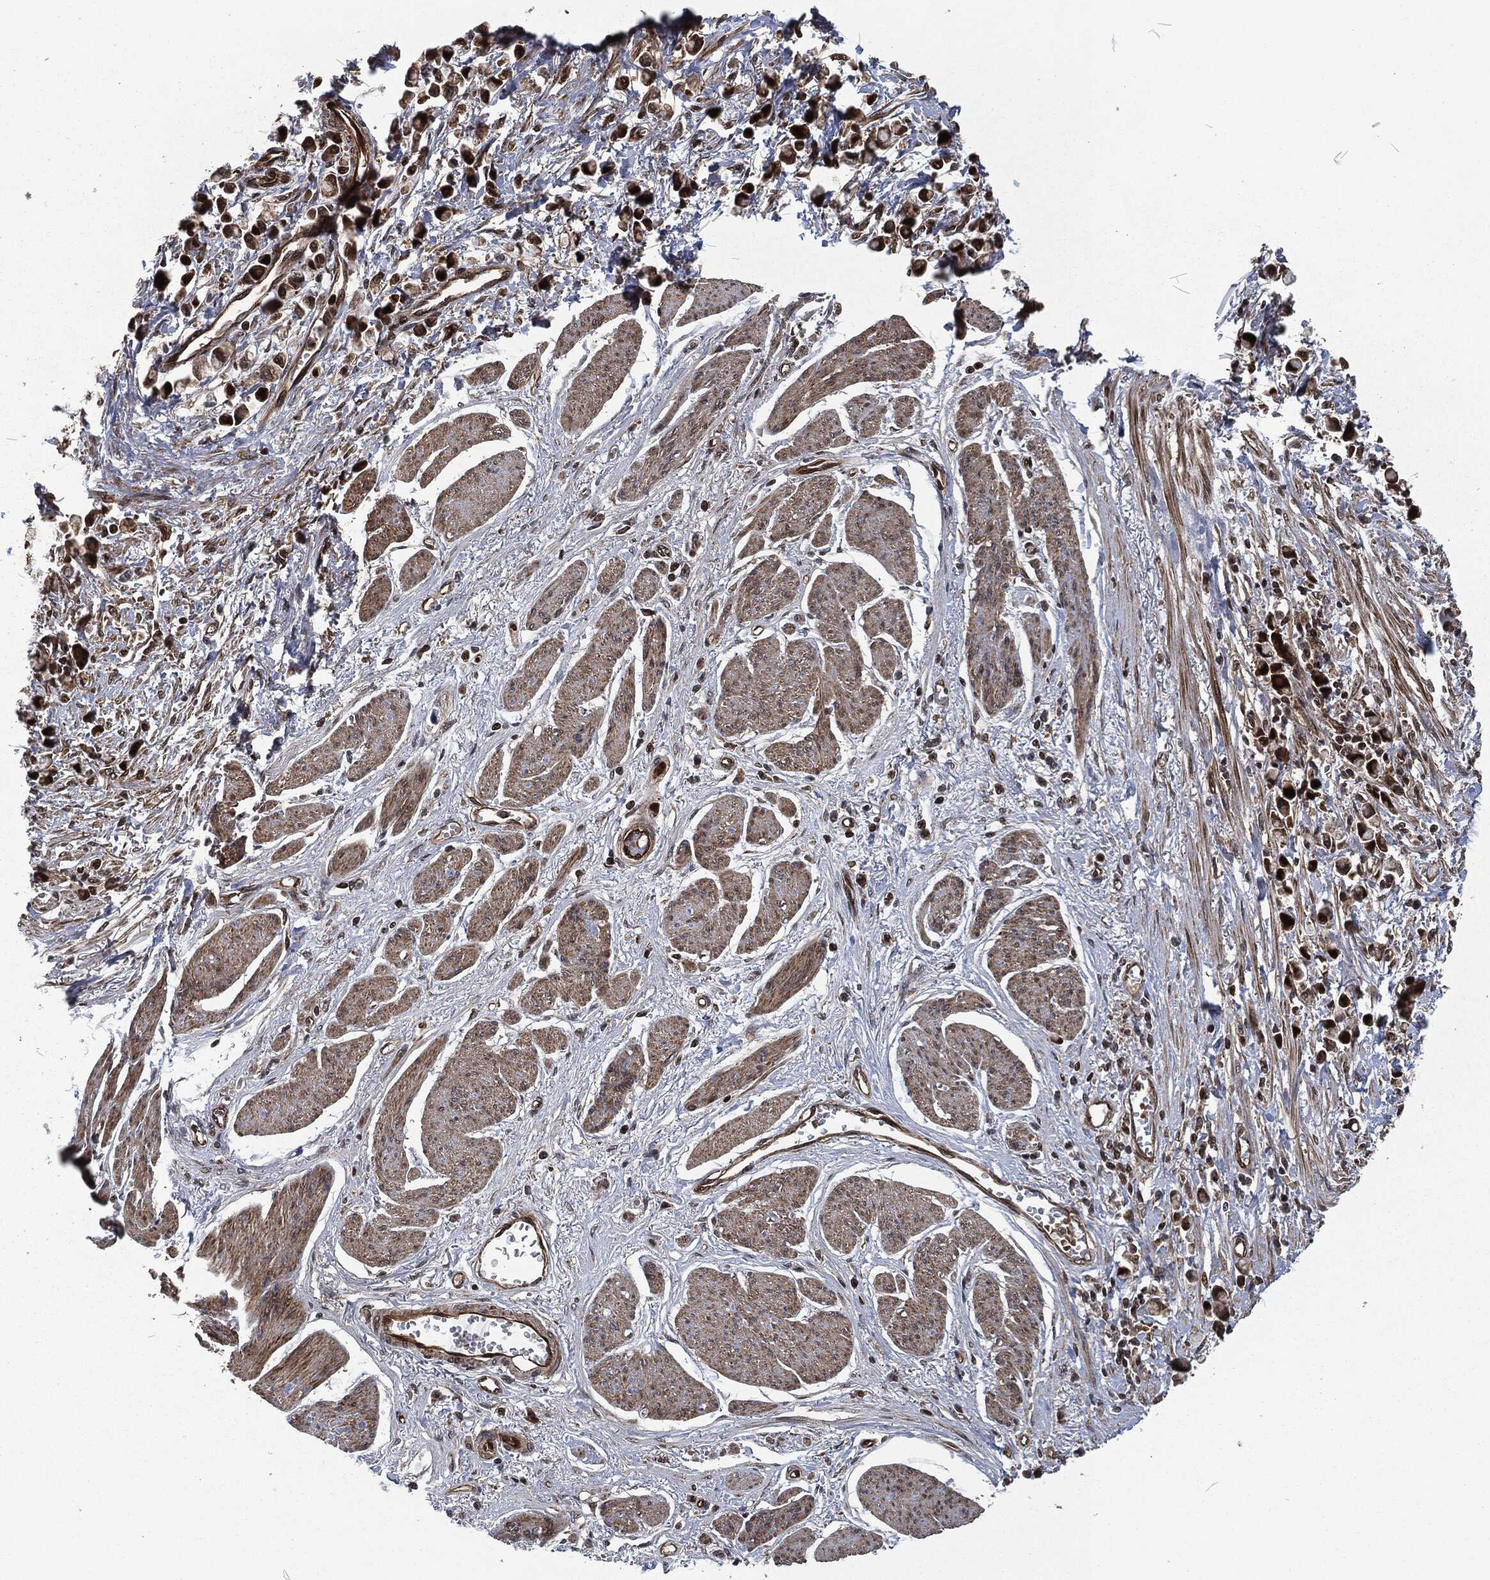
{"staining": {"intensity": "strong", "quantity": ">75%", "location": "cytoplasmic/membranous"}, "tissue": "stomach cancer", "cell_type": "Tumor cells", "image_type": "cancer", "snomed": [{"axis": "morphology", "description": "Adenocarcinoma, NOS"}, {"axis": "topography", "description": "Stomach"}], "caption": "Immunohistochemical staining of human adenocarcinoma (stomach) displays strong cytoplasmic/membranous protein staining in about >75% of tumor cells. (DAB (3,3'-diaminobenzidine) IHC, brown staining for protein, blue staining for nuclei).", "gene": "CMPK2", "patient": {"sex": "female", "age": 81}}